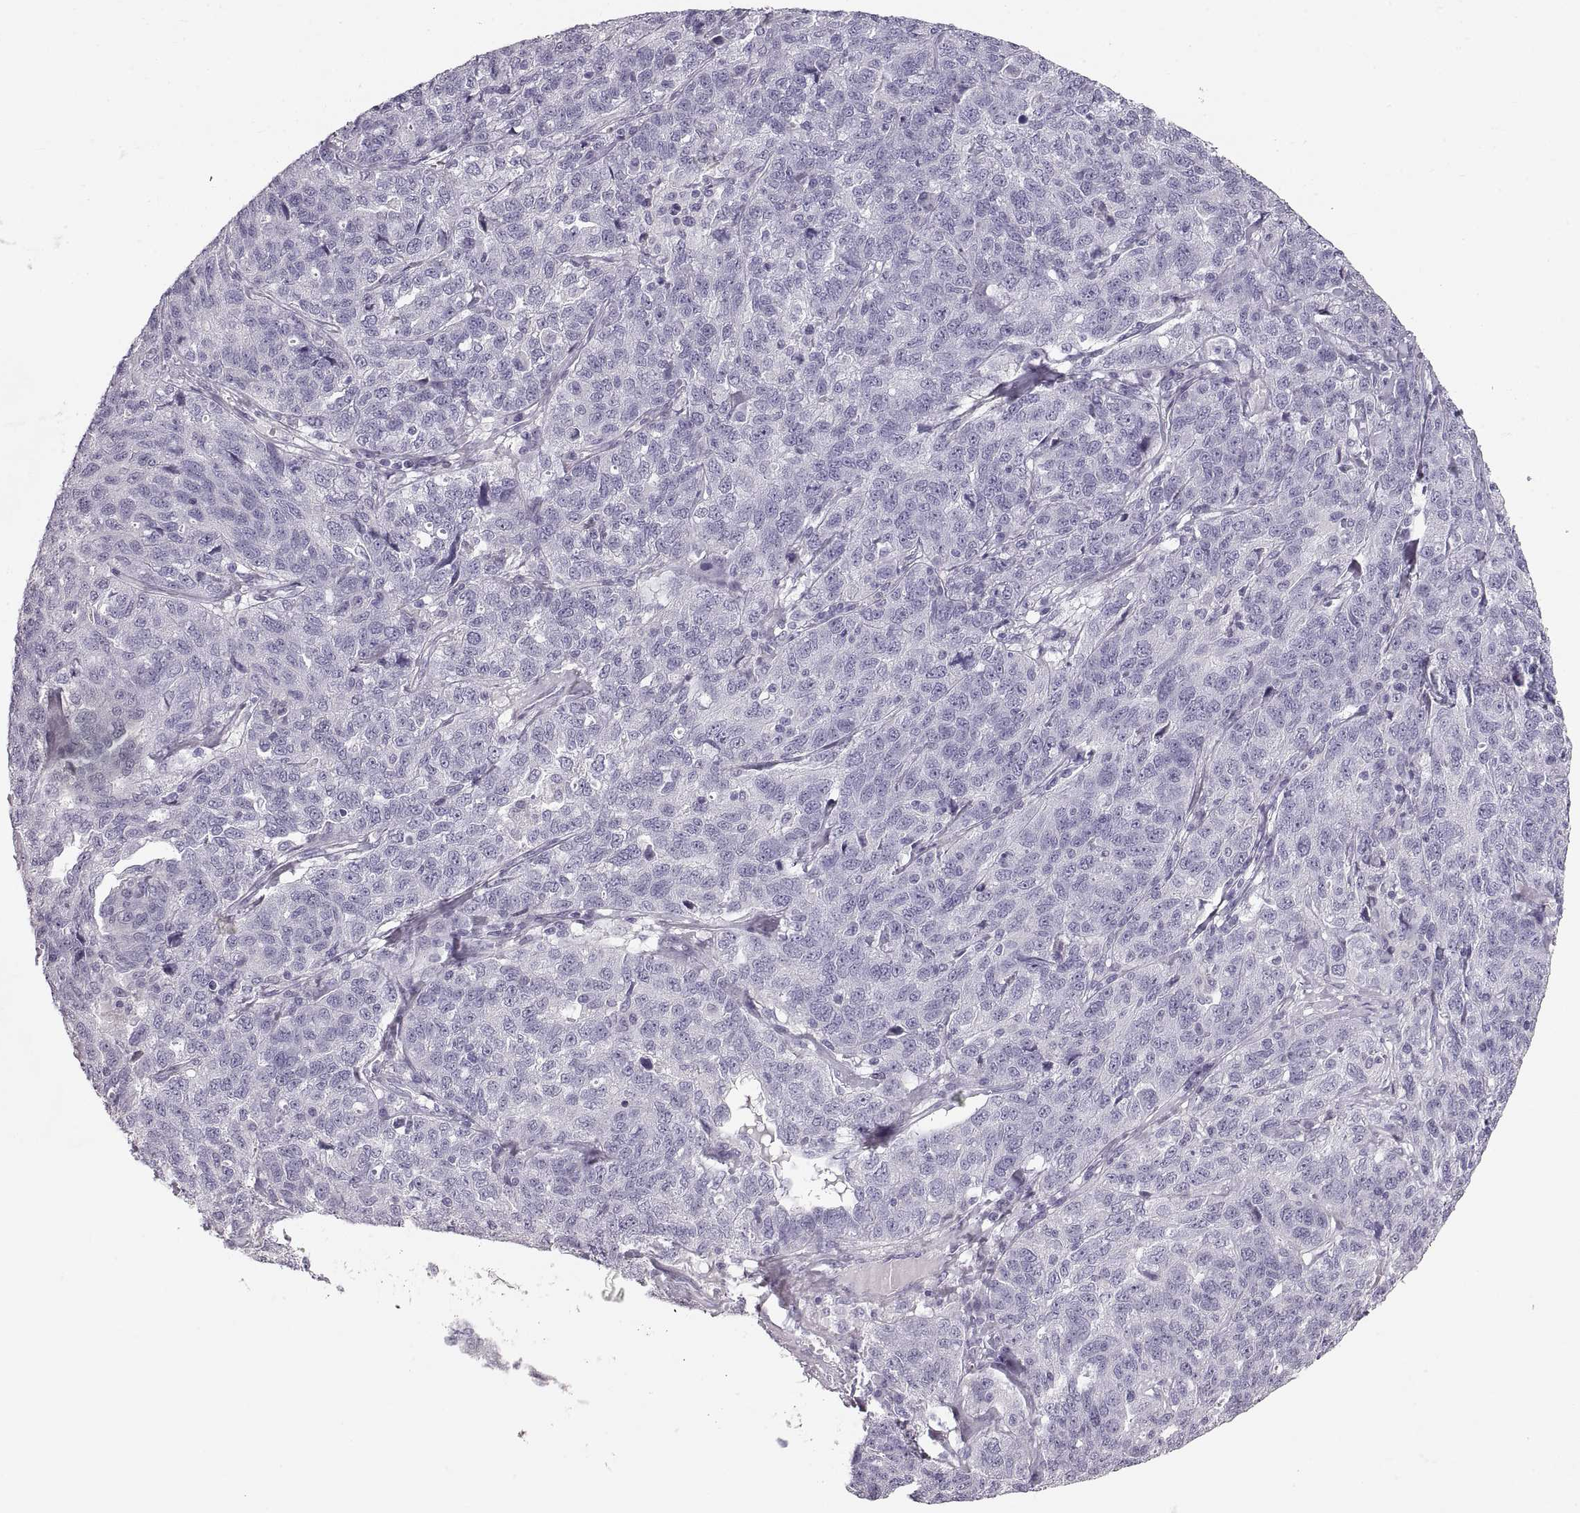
{"staining": {"intensity": "negative", "quantity": "none", "location": "none"}, "tissue": "ovarian cancer", "cell_type": "Tumor cells", "image_type": "cancer", "snomed": [{"axis": "morphology", "description": "Cystadenocarcinoma, serous, NOS"}, {"axis": "topography", "description": "Ovary"}], "caption": "Immunohistochemistry (IHC) of ovarian cancer reveals no expression in tumor cells.", "gene": "CRYAA", "patient": {"sex": "female", "age": 71}}